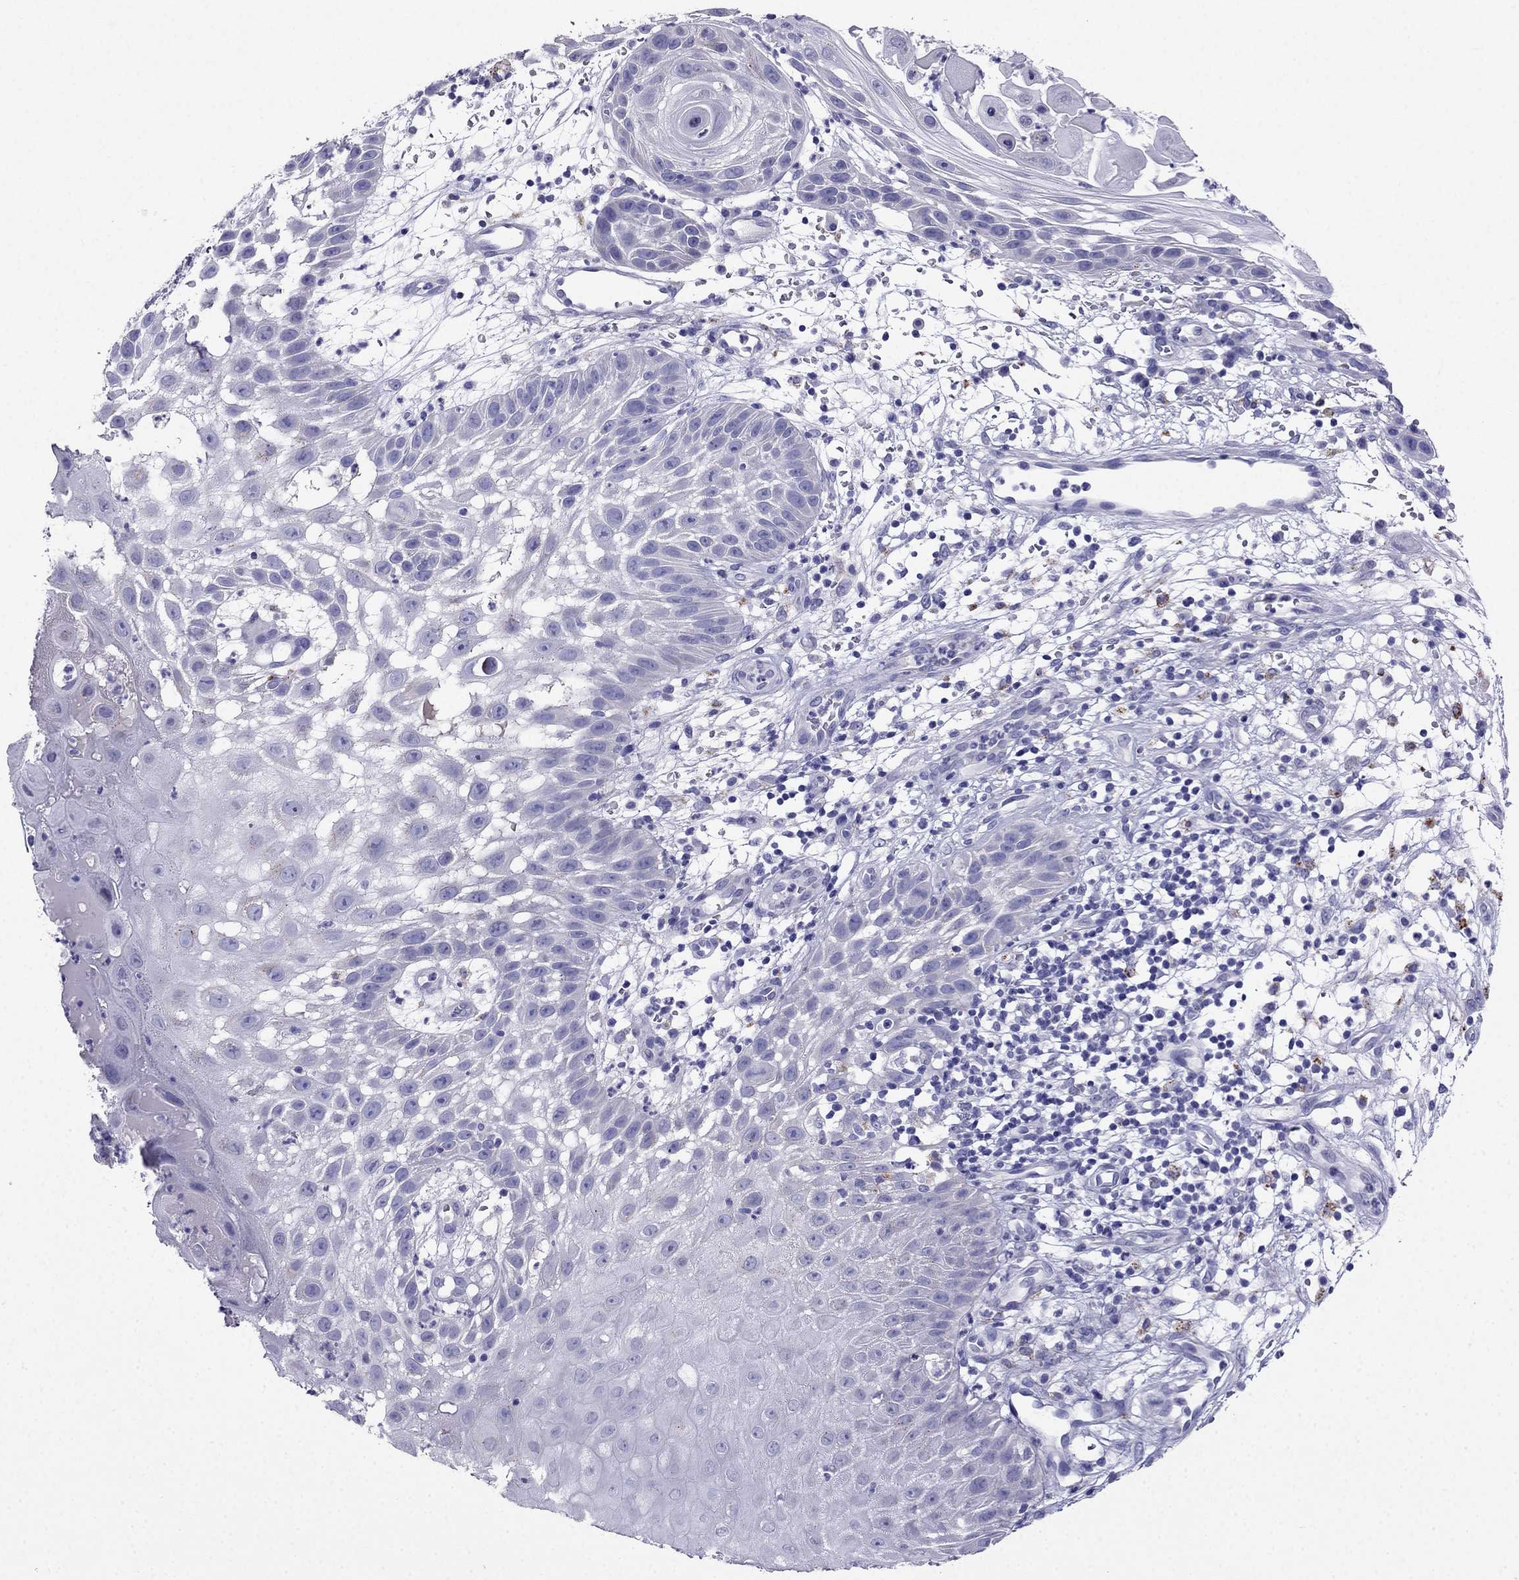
{"staining": {"intensity": "negative", "quantity": "none", "location": "none"}, "tissue": "skin cancer", "cell_type": "Tumor cells", "image_type": "cancer", "snomed": [{"axis": "morphology", "description": "Normal tissue, NOS"}, {"axis": "morphology", "description": "Squamous cell carcinoma, NOS"}, {"axis": "topography", "description": "Skin"}], "caption": "A micrograph of human skin cancer is negative for staining in tumor cells.", "gene": "PTH", "patient": {"sex": "male", "age": 79}}